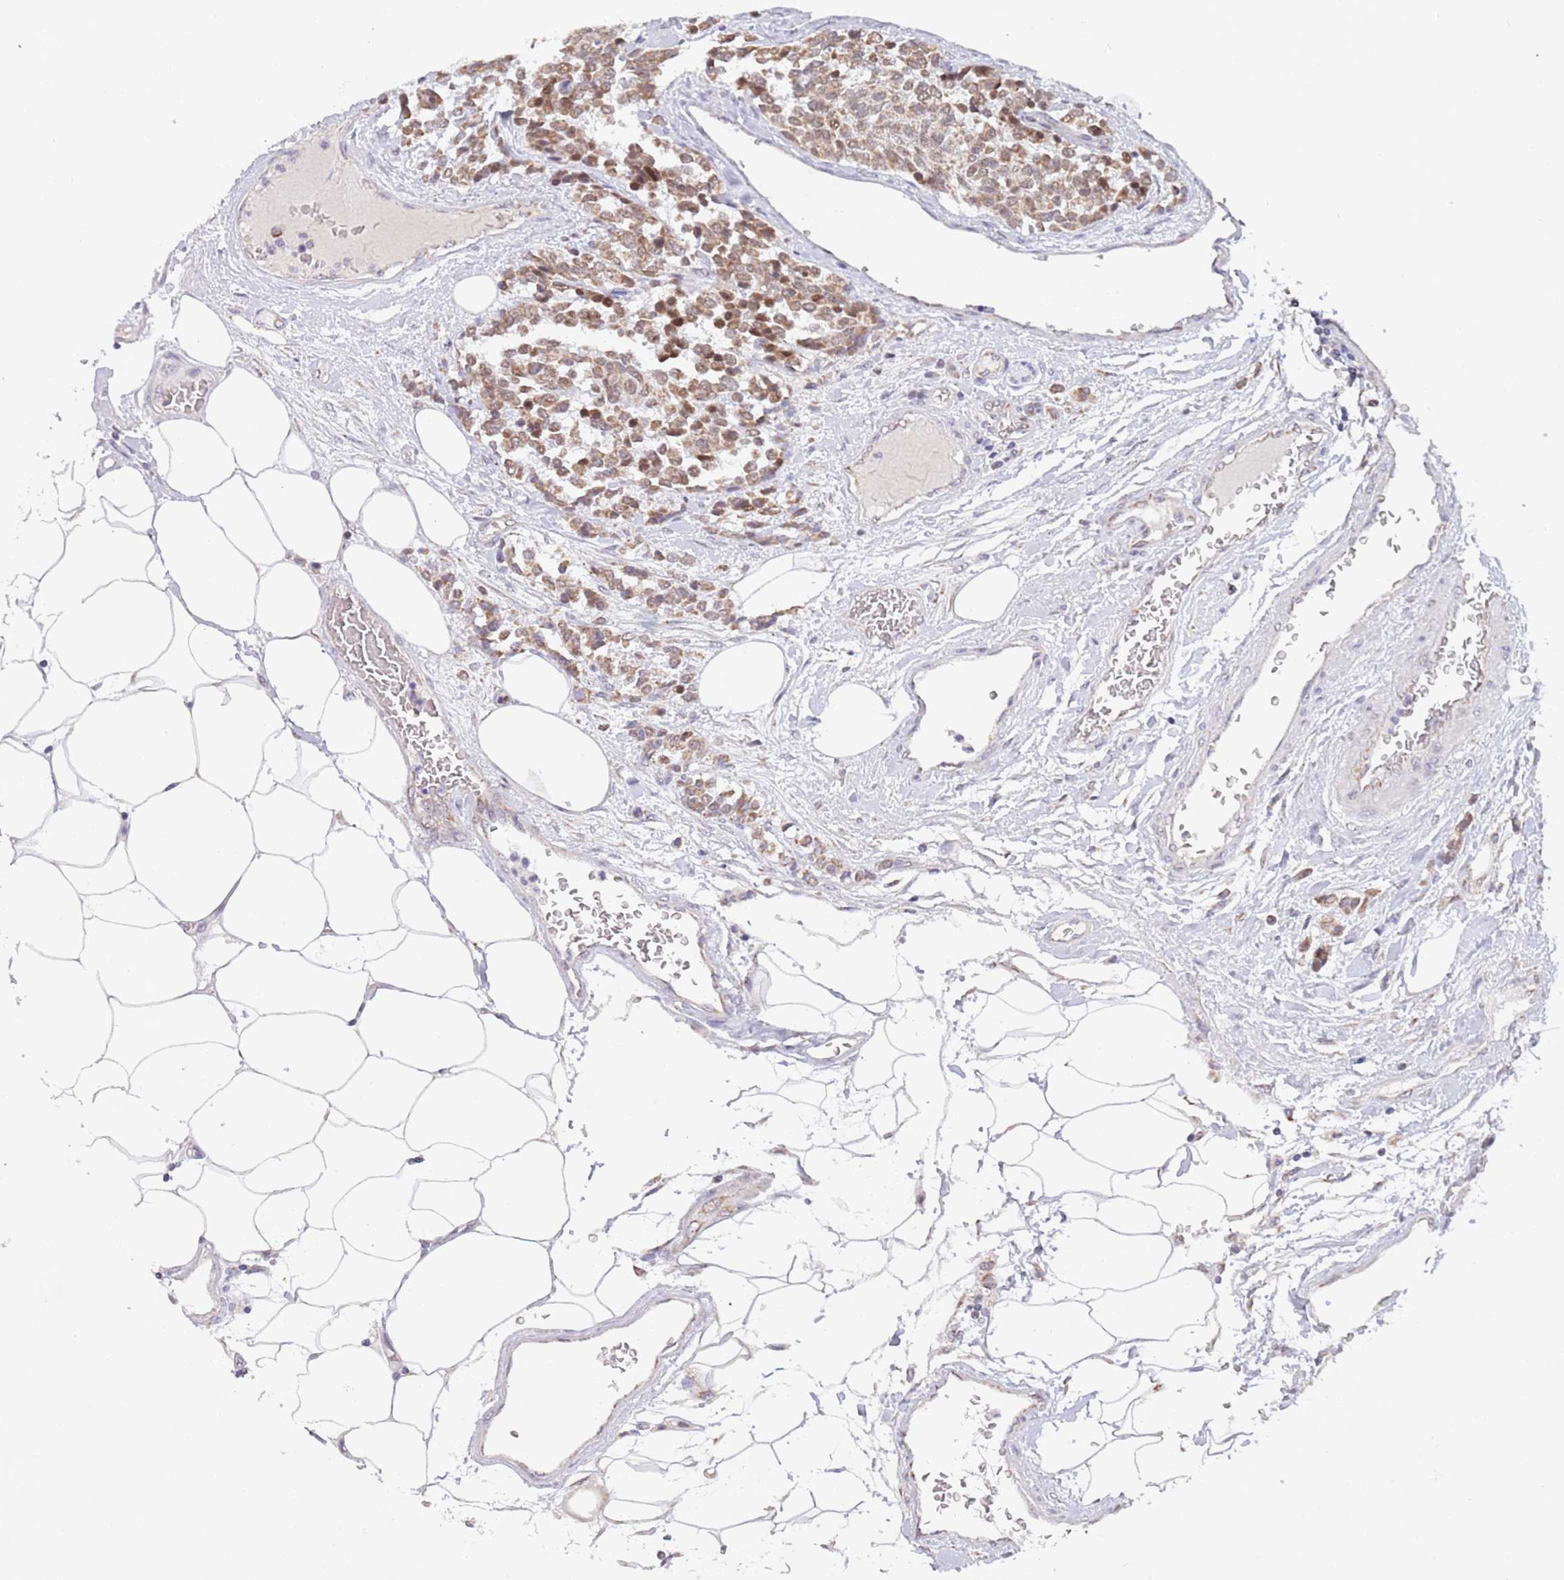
{"staining": {"intensity": "weak", "quantity": "25%-75%", "location": "cytoplasmic/membranous"}, "tissue": "carcinoid", "cell_type": "Tumor cells", "image_type": "cancer", "snomed": [{"axis": "morphology", "description": "Carcinoid, malignant, NOS"}, {"axis": "topography", "description": "Pancreas"}], "caption": "IHC photomicrograph of carcinoid stained for a protein (brown), which demonstrates low levels of weak cytoplasmic/membranous positivity in about 25%-75% of tumor cells.", "gene": "TIMM13", "patient": {"sex": "female", "age": 54}}